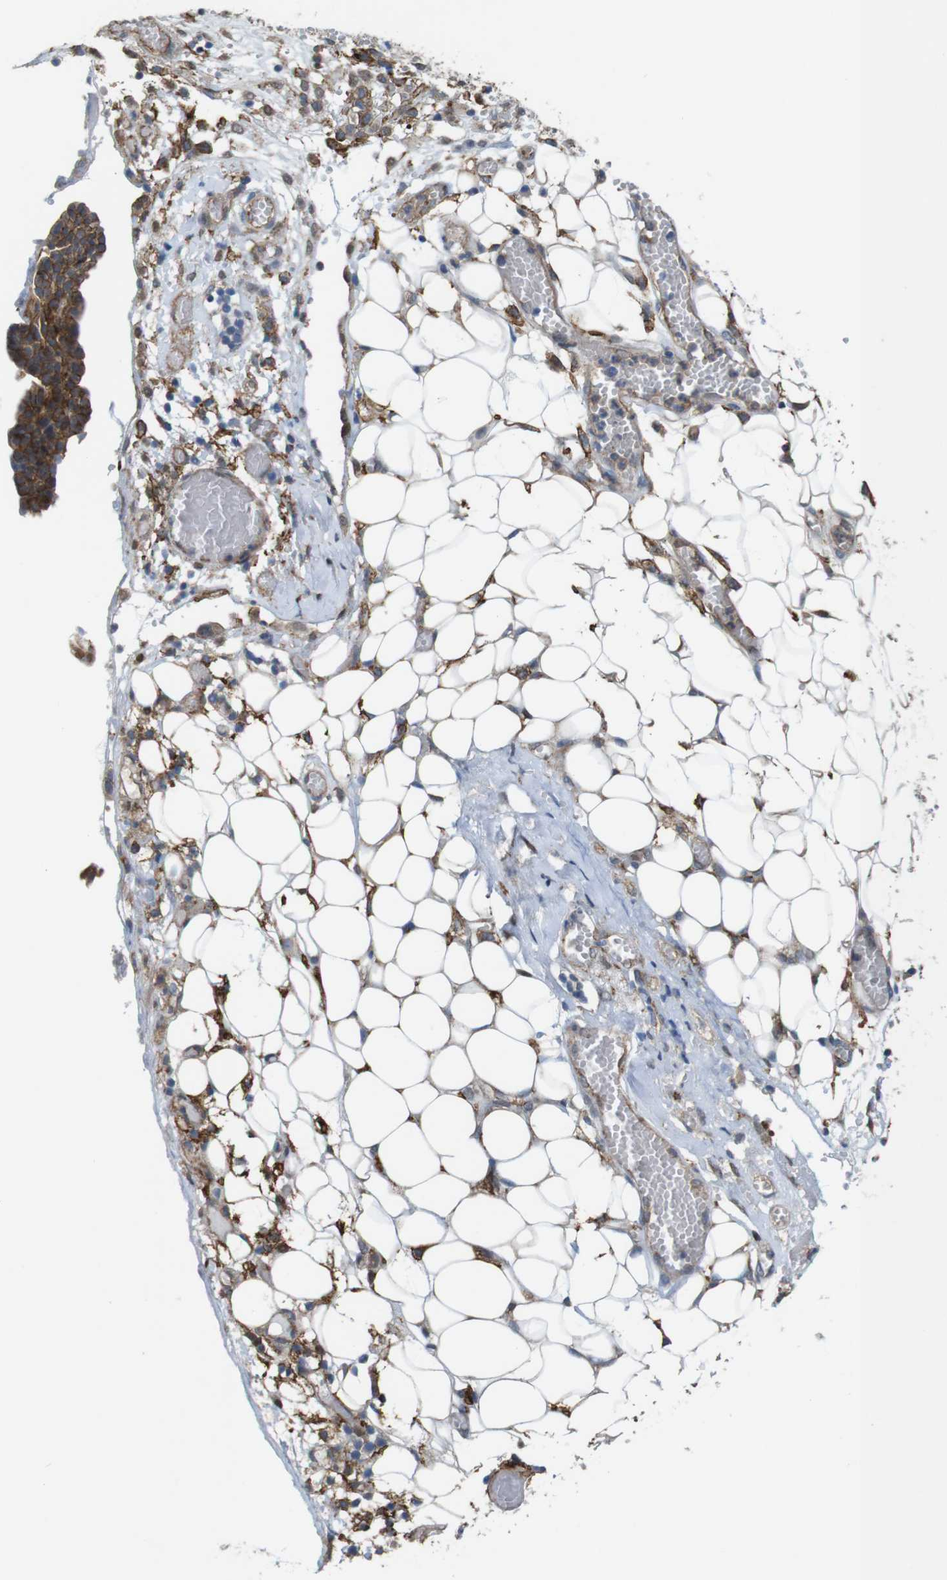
{"staining": {"intensity": "moderate", "quantity": ">75%", "location": "cytoplasmic/membranous"}, "tissue": "ovarian cancer", "cell_type": "Tumor cells", "image_type": "cancer", "snomed": [{"axis": "morphology", "description": "Cystadenocarcinoma, serous, NOS"}, {"axis": "topography", "description": "Soft tissue"}, {"axis": "topography", "description": "Ovary"}], "caption": "Ovarian cancer (serous cystadenocarcinoma) was stained to show a protein in brown. There is medium levels of moderate cytoplasmic/membranous staining in about >75% of tumor cells.", "gene": "PTGER4", "patient": {"sex": "female", "age": 57}}